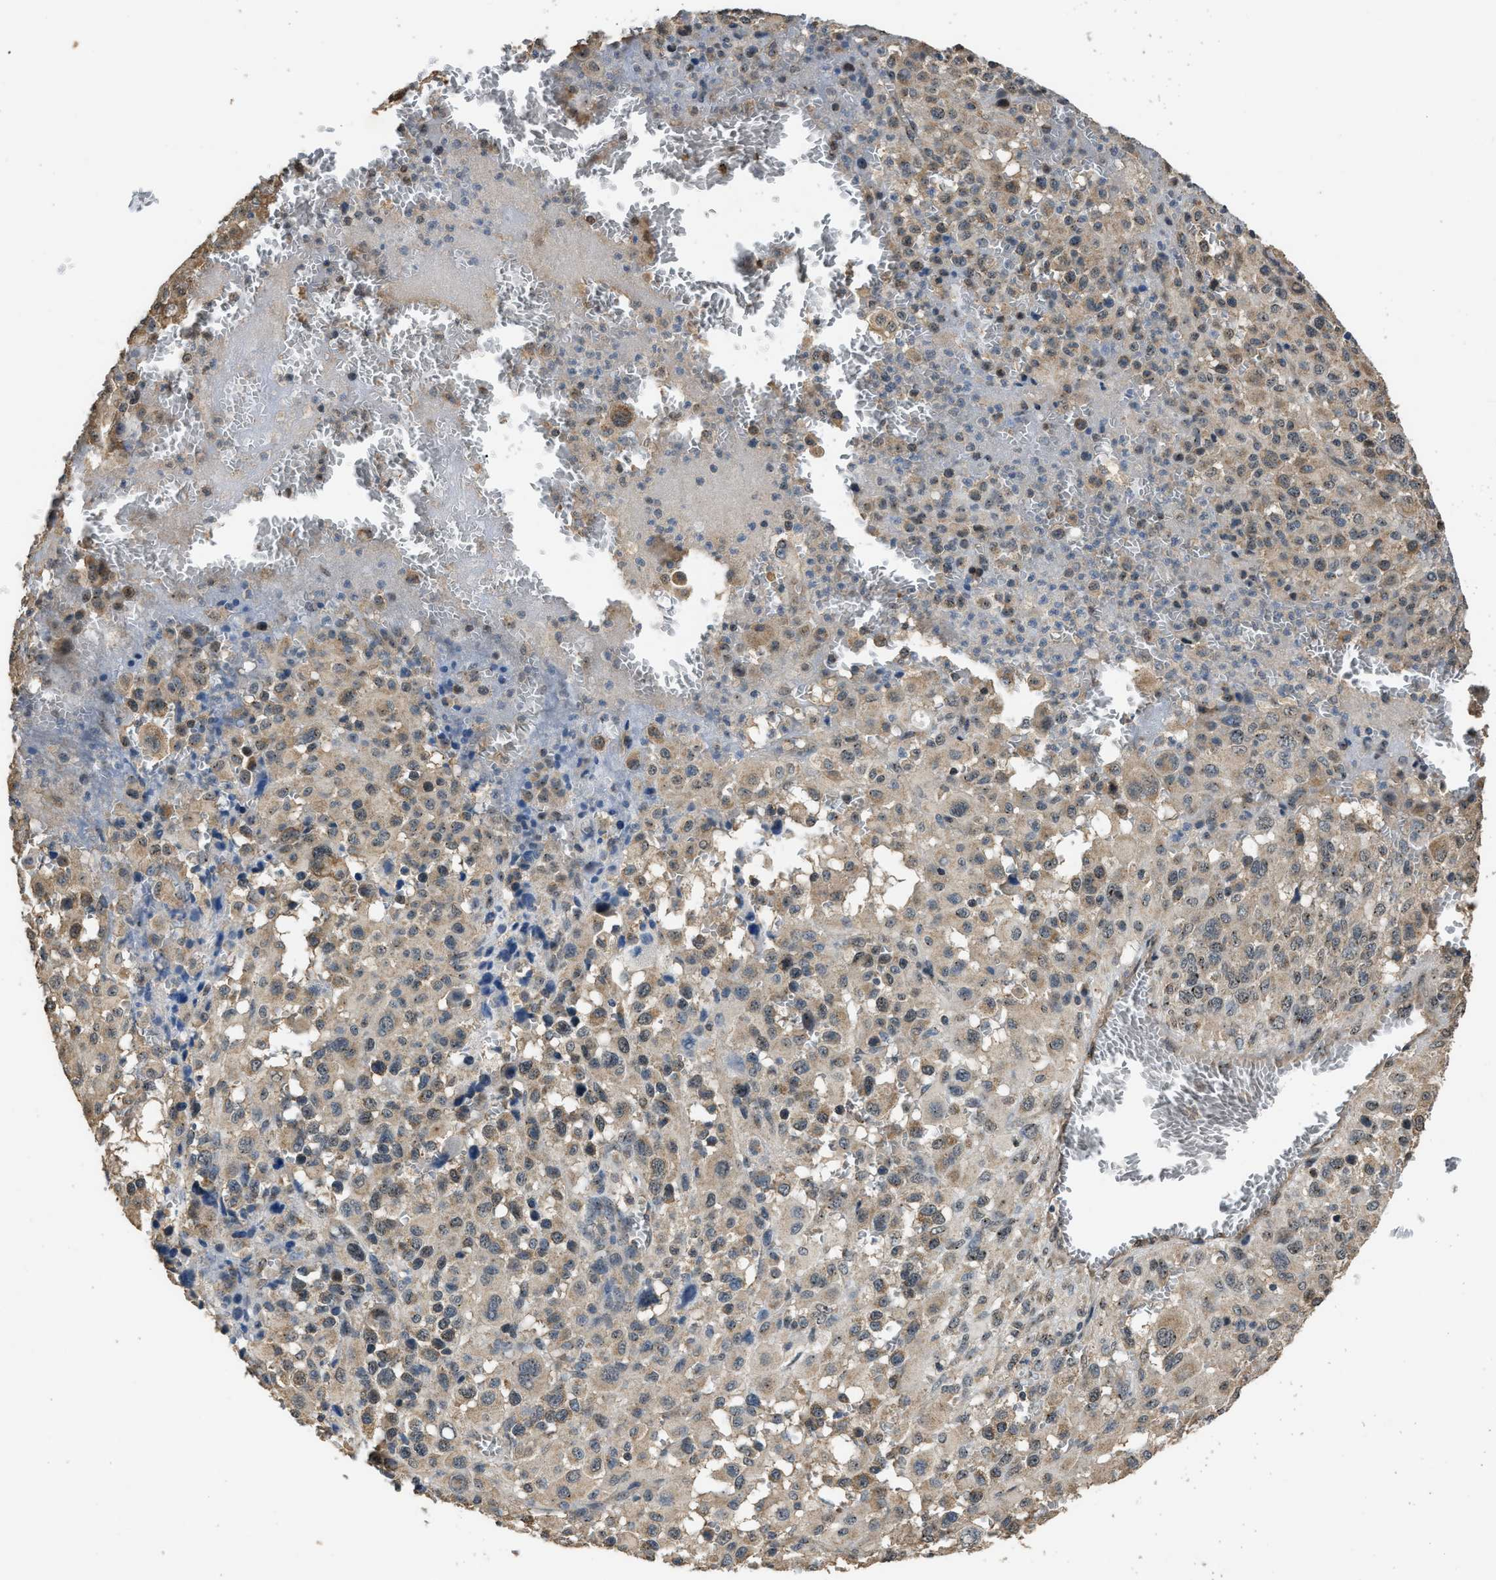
{"staining": {"intensity": "weak", "quantity": ">75%", "location": "cytoplasmic/membranous"}, "tissue": "melanoma", "cell_type": "Tumor cells", "image_type": "cancer", "snomed": [{"axis": "morphology", "description": "Malignant melanoma, Metastatic site"}, {"axis": "topography", "description": "Skin"}], "caption": "Human malignant melanoma (metastatic site) stained with a brown dye exhibits weak cytoplasmic/membranous positive positivity in about >75% of tumor cells.", "gene": "DENND6B", "patient": {"sex": "female", "age": 74}}